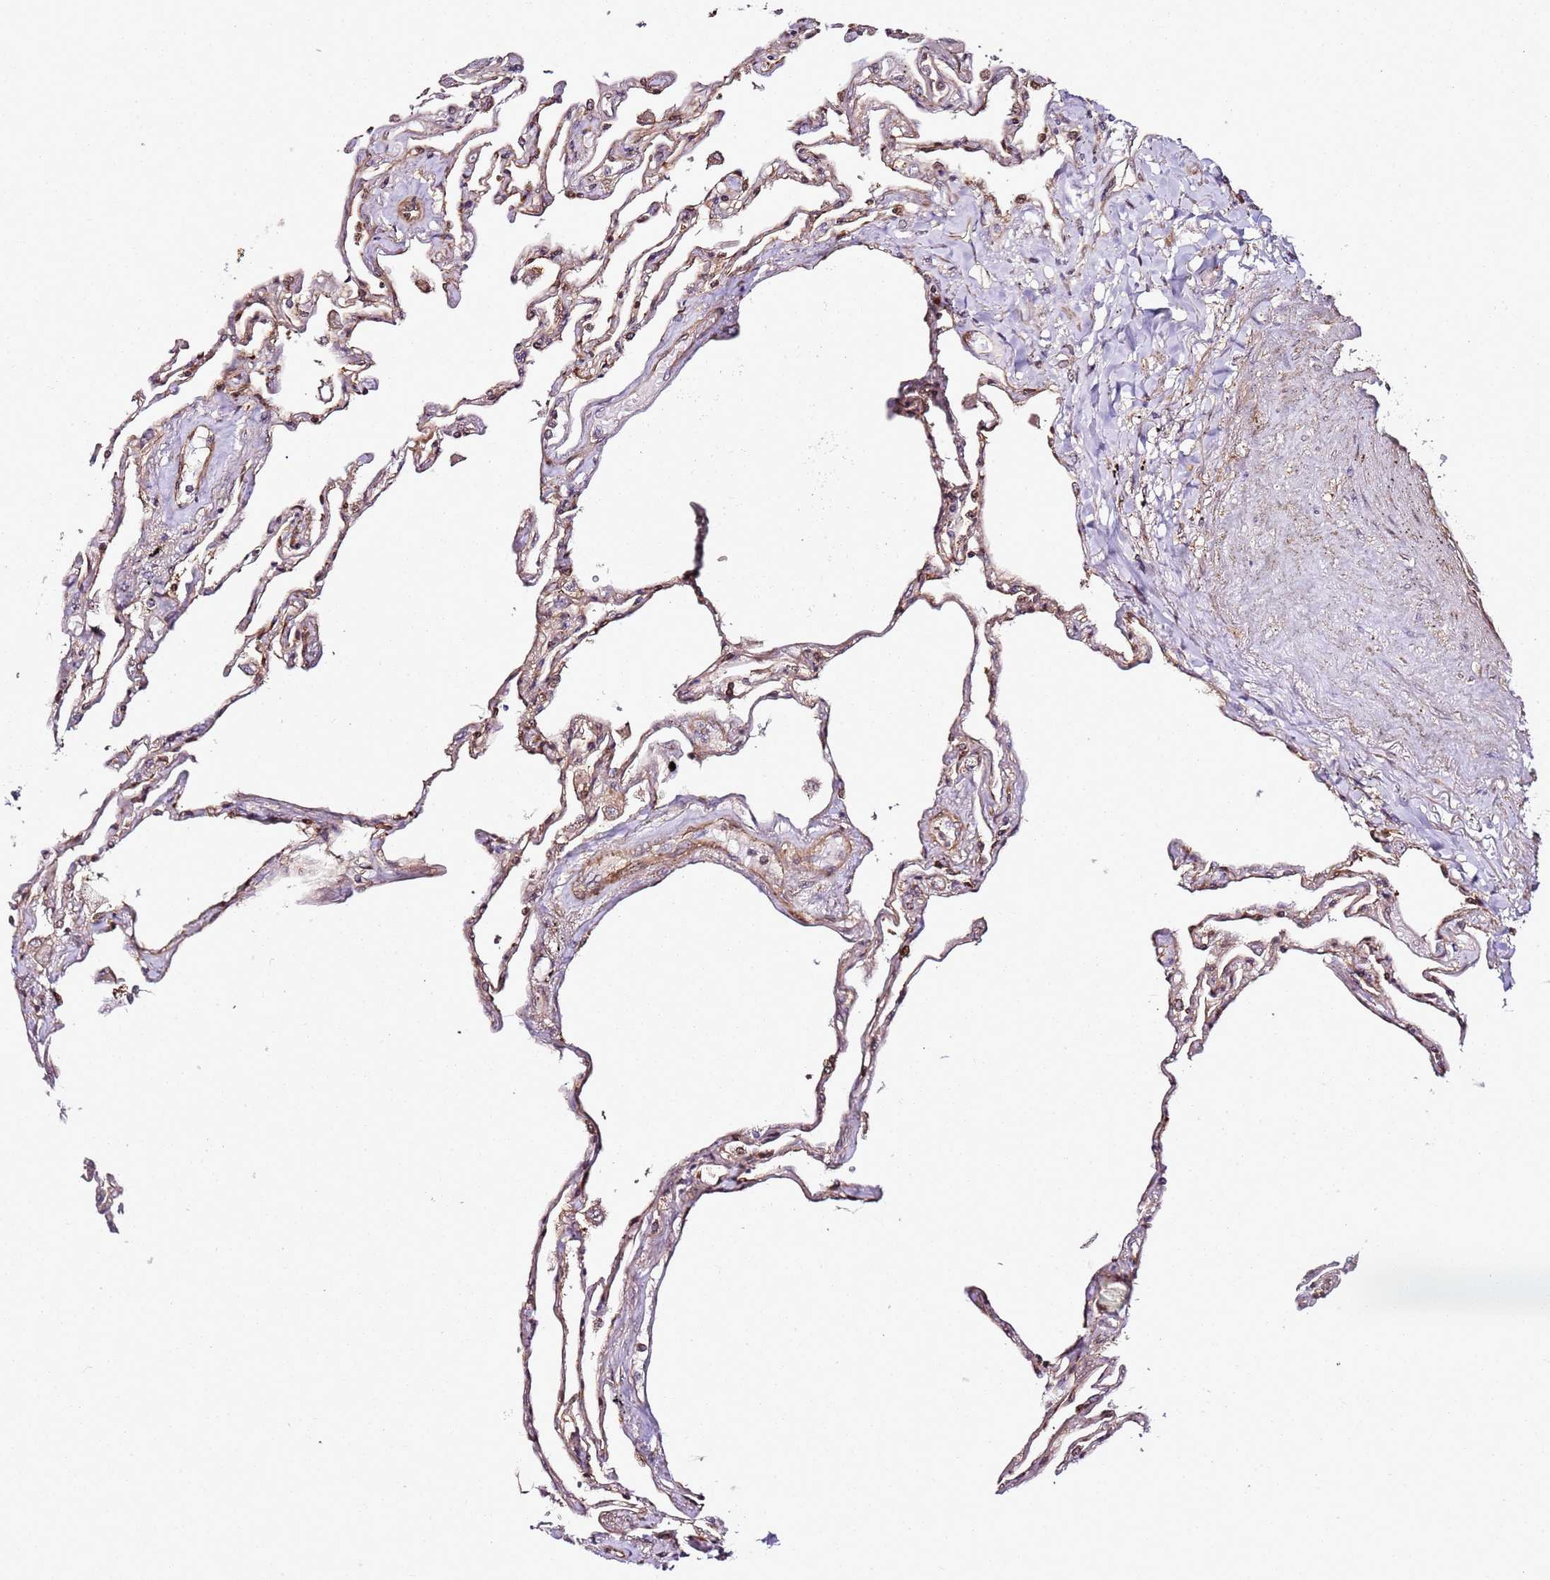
{"staining": {"intensity": "moderate", "quantity": ">75%", "location": "cytoplasmic/membranous"}, "tissue": "lung", "cell_type": "Alveolar cells", "image_type": "normal", "snomed": [{"axis": "morphology", "description": "Normal tissue, NOS"}, {"axis": "topography", "description": "Lung"}], "caption": "Brown immunohistochemical staining in normal lung reveals moderate cytoplasmic/membranous staining in about >75% of alveolar cells.", "gene": "CCNYL1", "patient": {"sex": "female", "age": 67}}